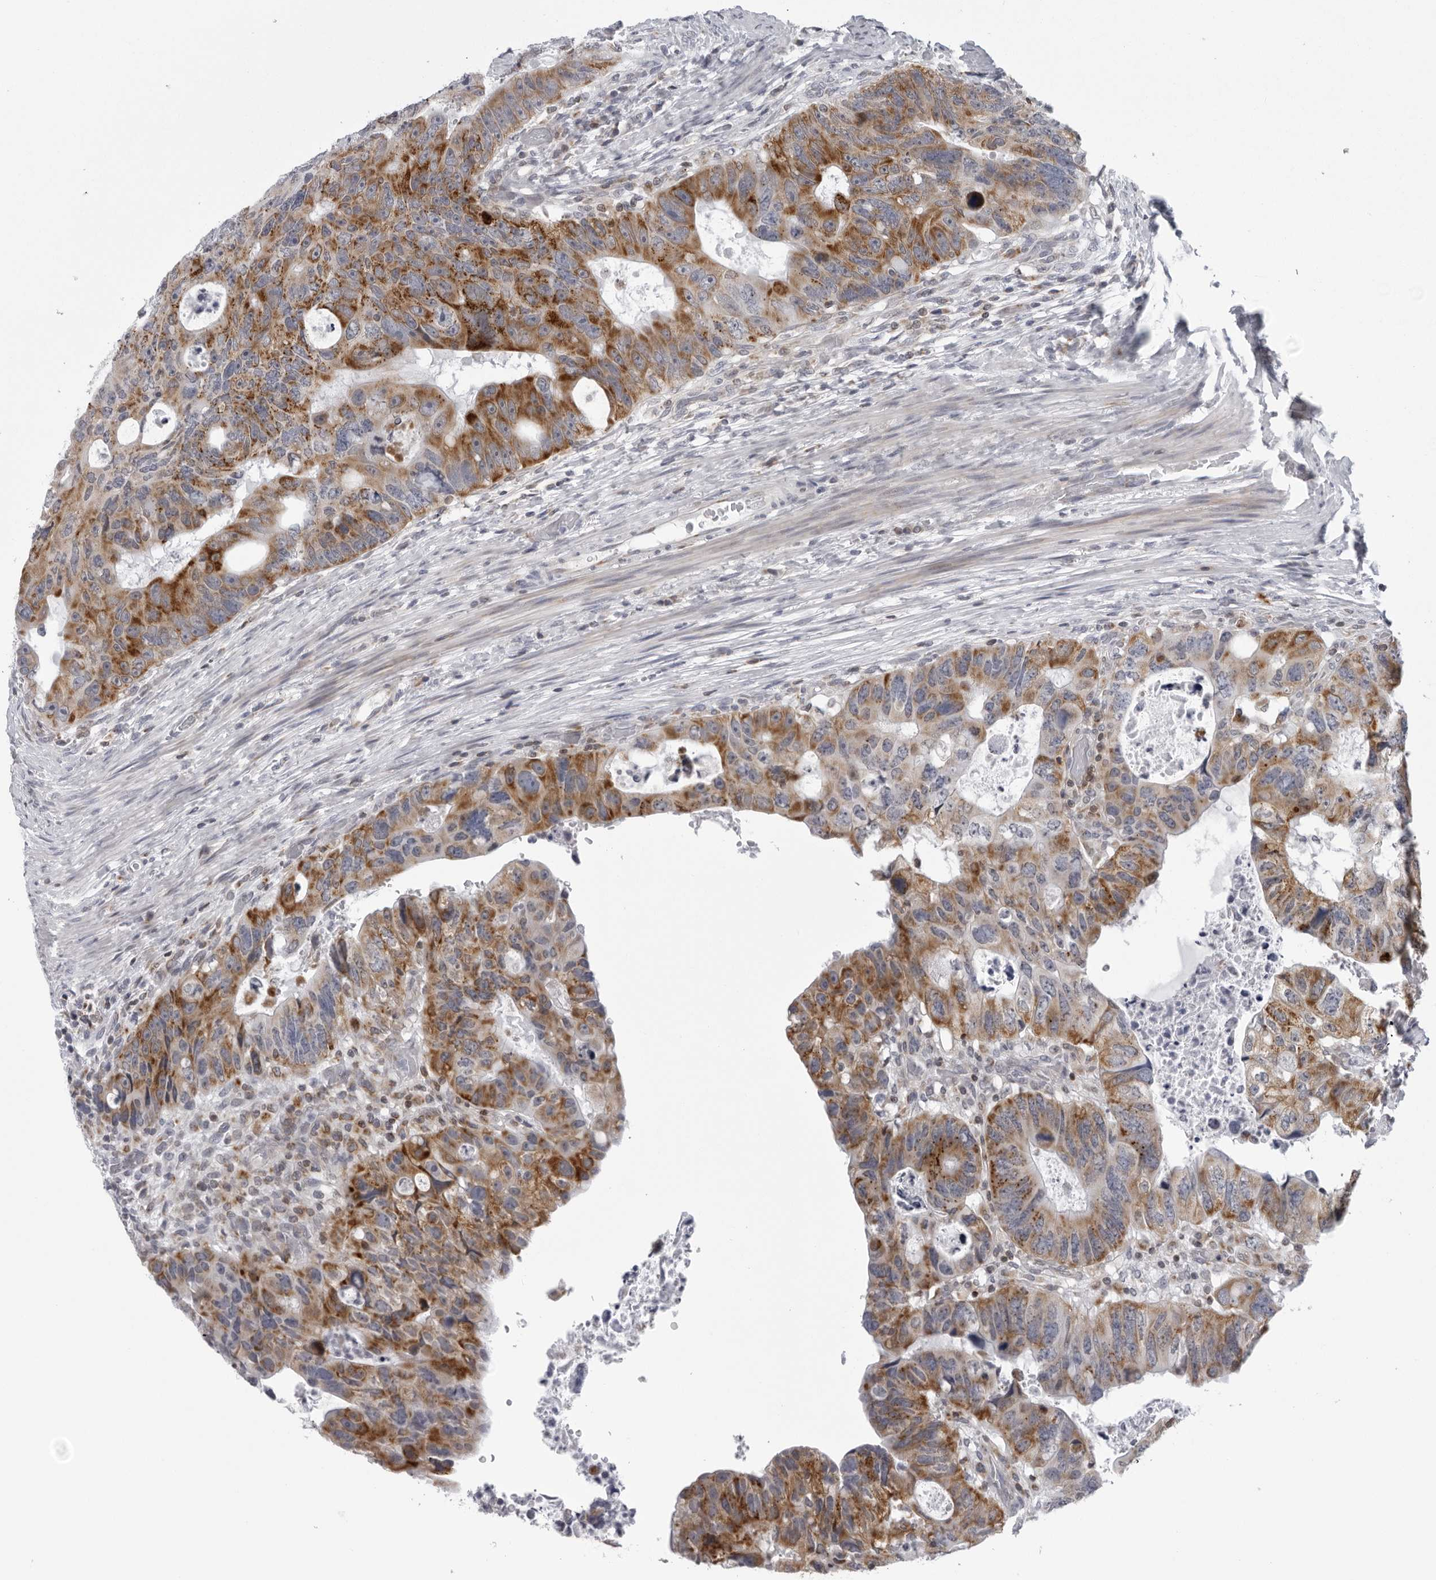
{"staining": {"intensity": "strong", "quantity": "25%-75%", "location": "cytoplasmic/membranous"}, "tissue": "colorectal cancer", "cell_type": "Tumor cells", "image_type": "cancer", "snomed": [{"axis": "morphology", "description": "Adenocarcinoma, NOS"}, {"axis": "topography", "description": "Rectum"}], "caption": "Strong cytoplasmic/membranous protein expression is identified in about 25%-75% of tumor cells in colorectal cancer. Nuclei are stained in blue.", "gene": "CPT2", "patient": {"sex": "male", "age": 59}}